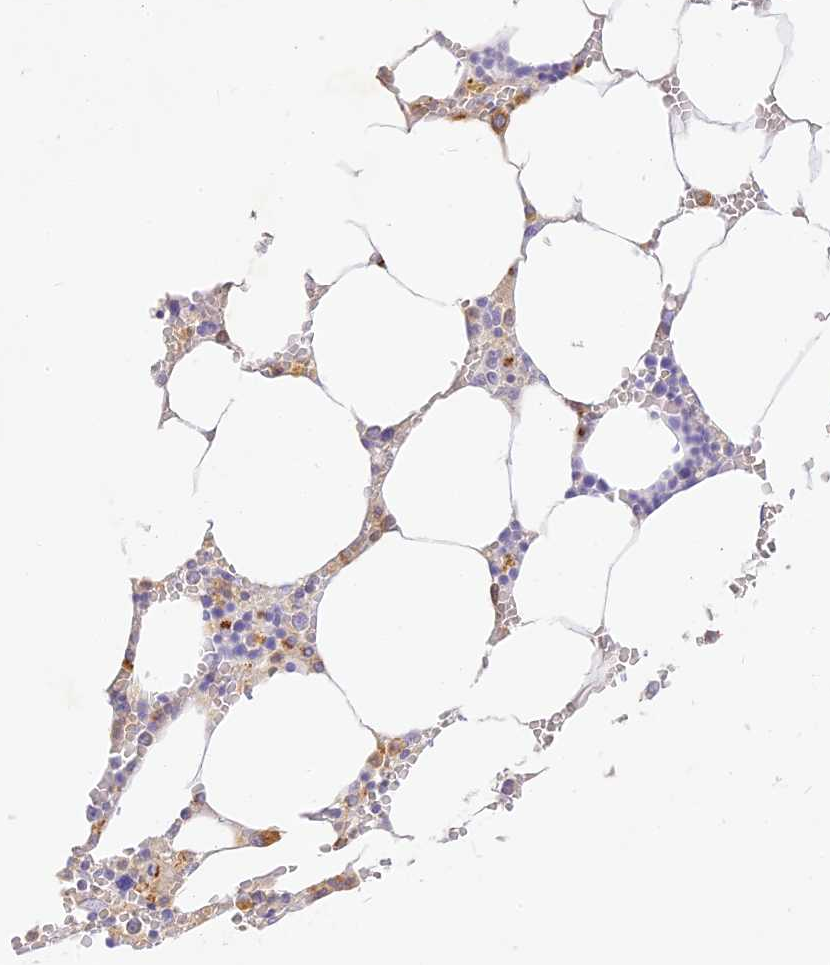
{"staining": {"intensity": "moderate", "quantity": "25%-75%", "location": "cytoplasmic/membranous"}, "tissue": "bone marrow", "cell_type": "Hematopoietic cells", "image_type": "normal", "snomed": [{"axis": "morphology", "description": "Normal tissue, NOS"}, {"axis": "topography", "description": "Bone marrow"}], "caption": "A histopathology image of human bone marrow stained for a protein demonstrates moderate cytoplasmic/membranous brown staining in hematopoietic cells.", "gene": "SEC13", "patient": {"sex": "male", "age": 70}}